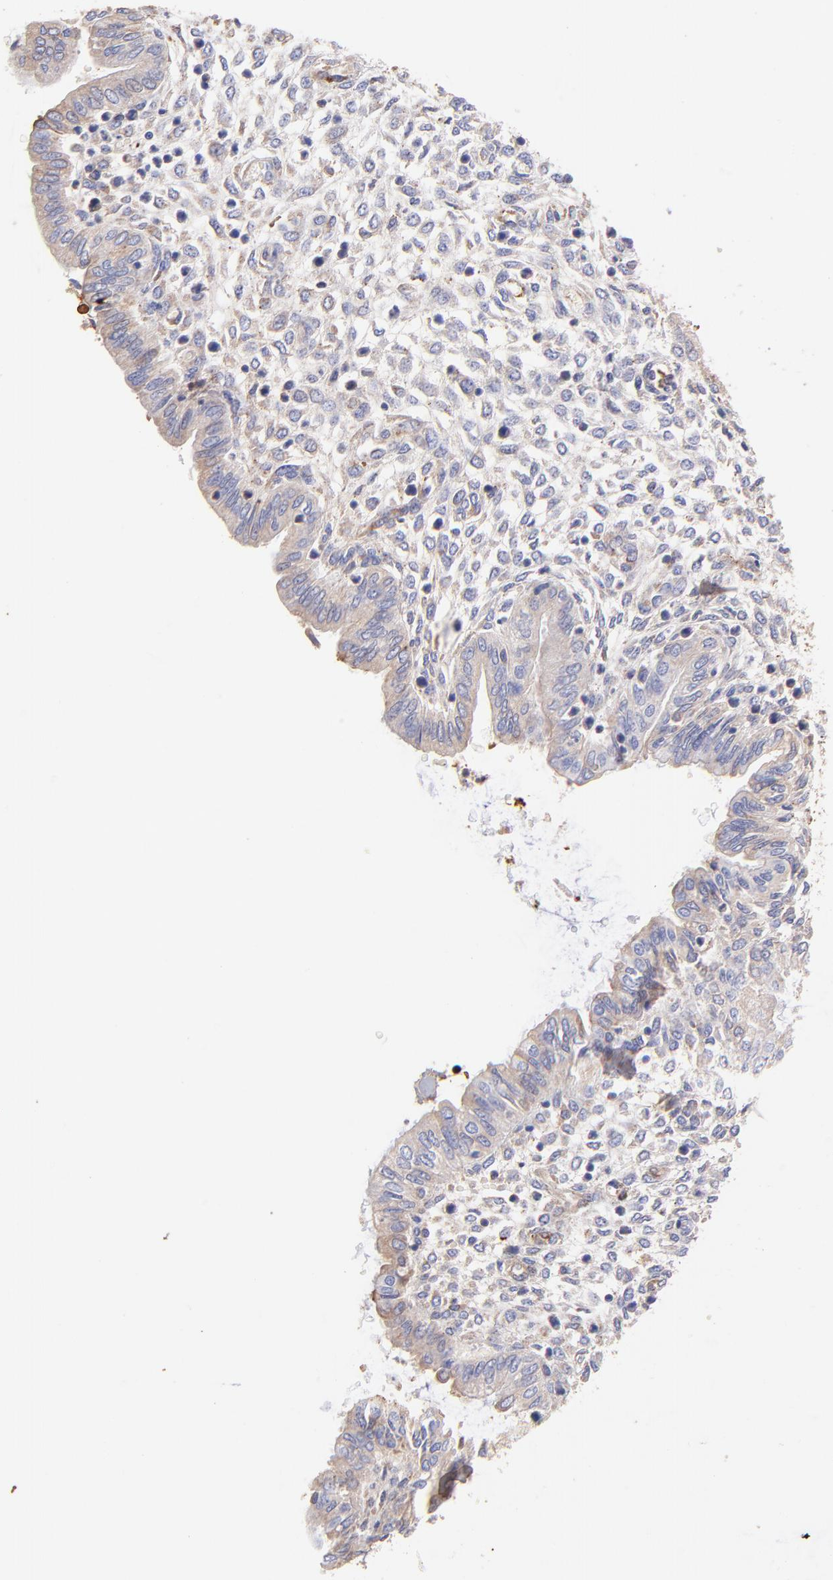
{"staining": {"intensity": "moderate", "quantity": "<25%", "location": "cytoplasmic/membranous"}, "tissue": "endometrium", "cell_type": "Cells in endometrial stroma", "image_type": "normal", "snomed": [{"axis": "morphology", "description": "Normal tissue, NOS"}, {"axis": "topography", "description": "Endometrium"}], "caption": "Endometrium stained with immunohistochemistry (IHC) shows moderate cytoplasmic/membranous positivity in approximately <25% of cells in endometrial stroma.", "gene": "BGN", "patient": {"sex": "female", "age": 33}}